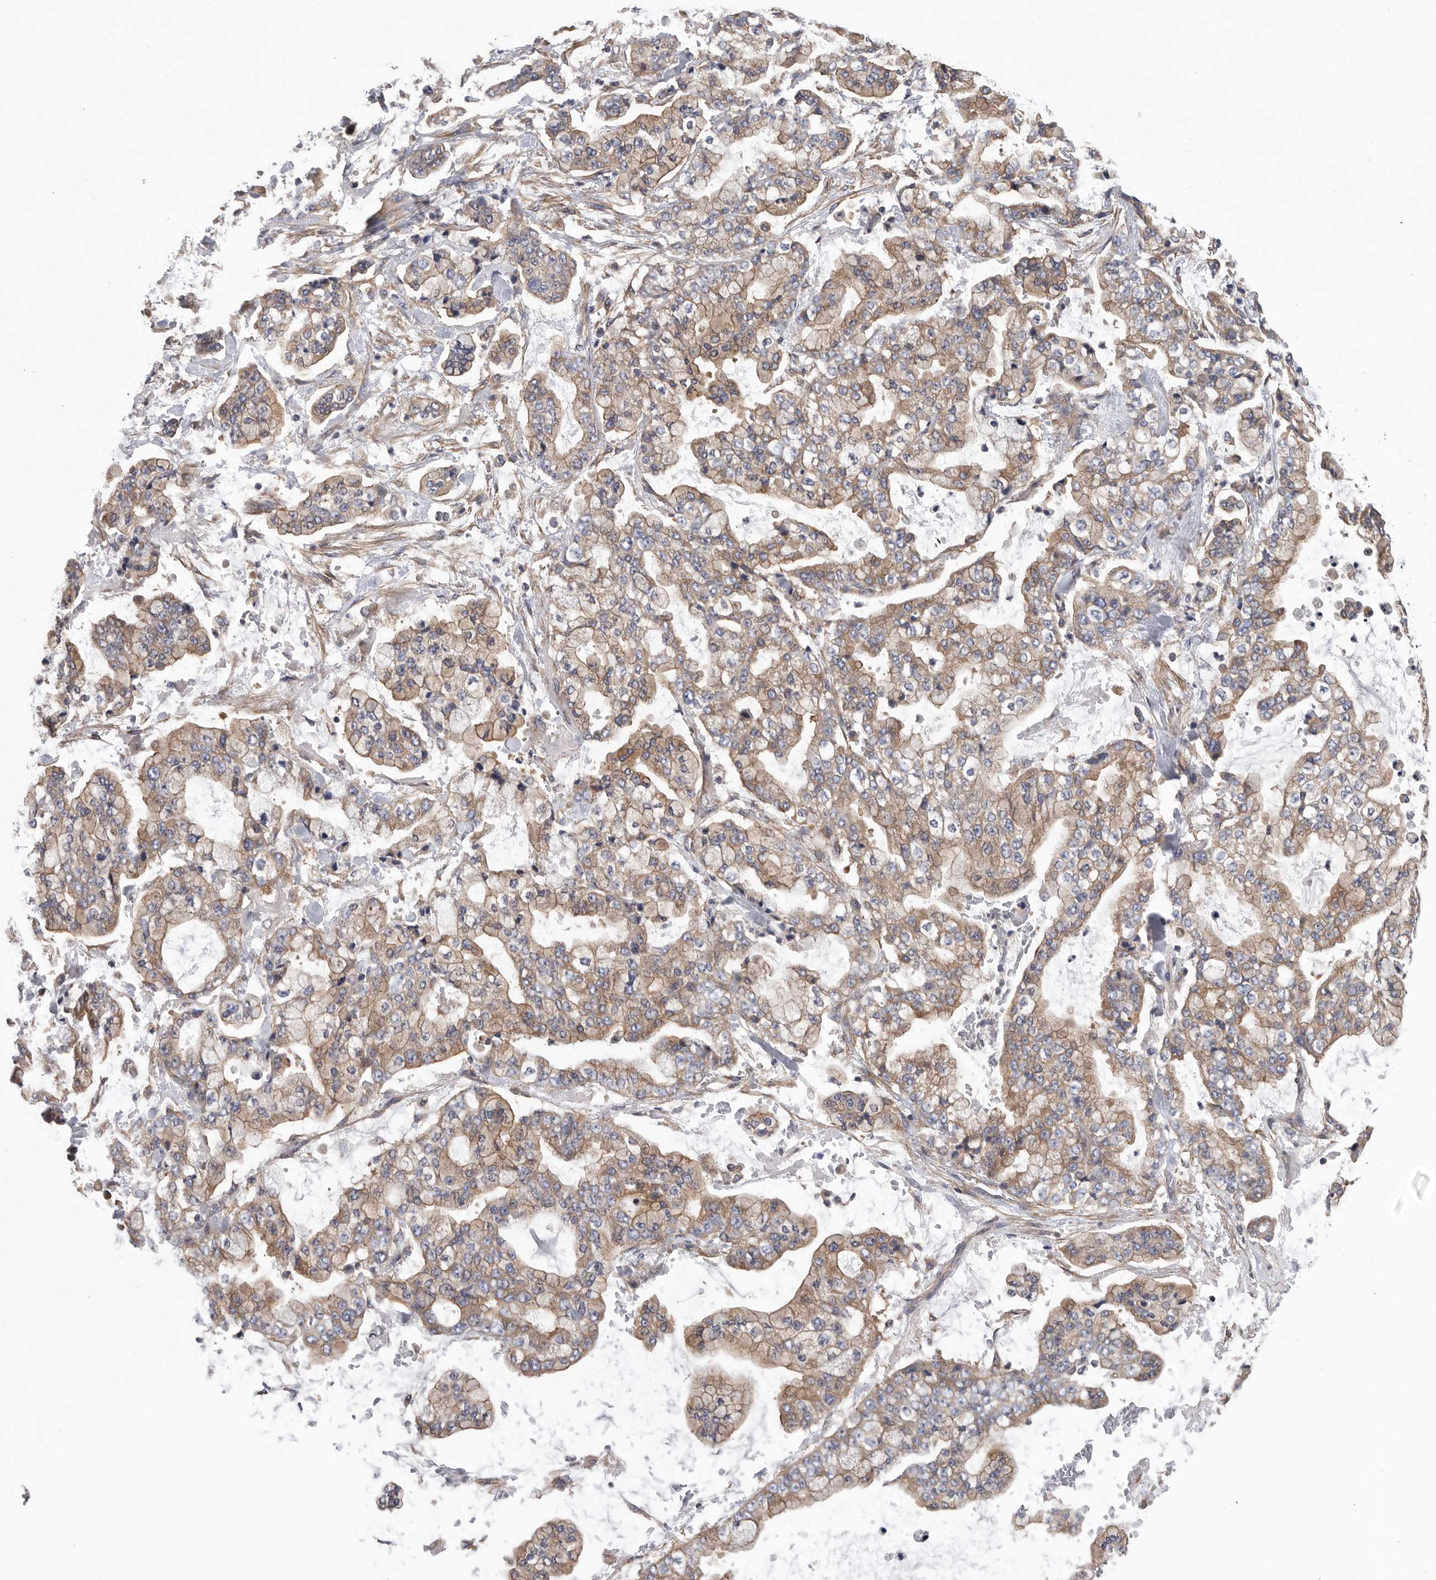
{"staining": {"intensity": "moderate", "quantity": ">75%", "location": "cytoplasmic/membranous"}, "tissue": "stomach cancer", "cell_type": "Tumor cells", "image_type": "cancer", "snomed": [{"axis": "morphology", "description": "Normal tissue, NOS"}, {"axis": "morphology", "description": "Adenocarcinoma, NOS"}, {"axis": "topography", "description": "Stomach, upper"}, {"axis": "topography", "description": "Stomach"}], "caption": "Immunohistochemical staining of adenocarcinoma (stomach) displays medium levels of moderate cytoplasmic/membranous protein staining in approximately >75% of tumor cells.", "gene": "OXR1", "patient": {"sex": "male", "age": 76}}